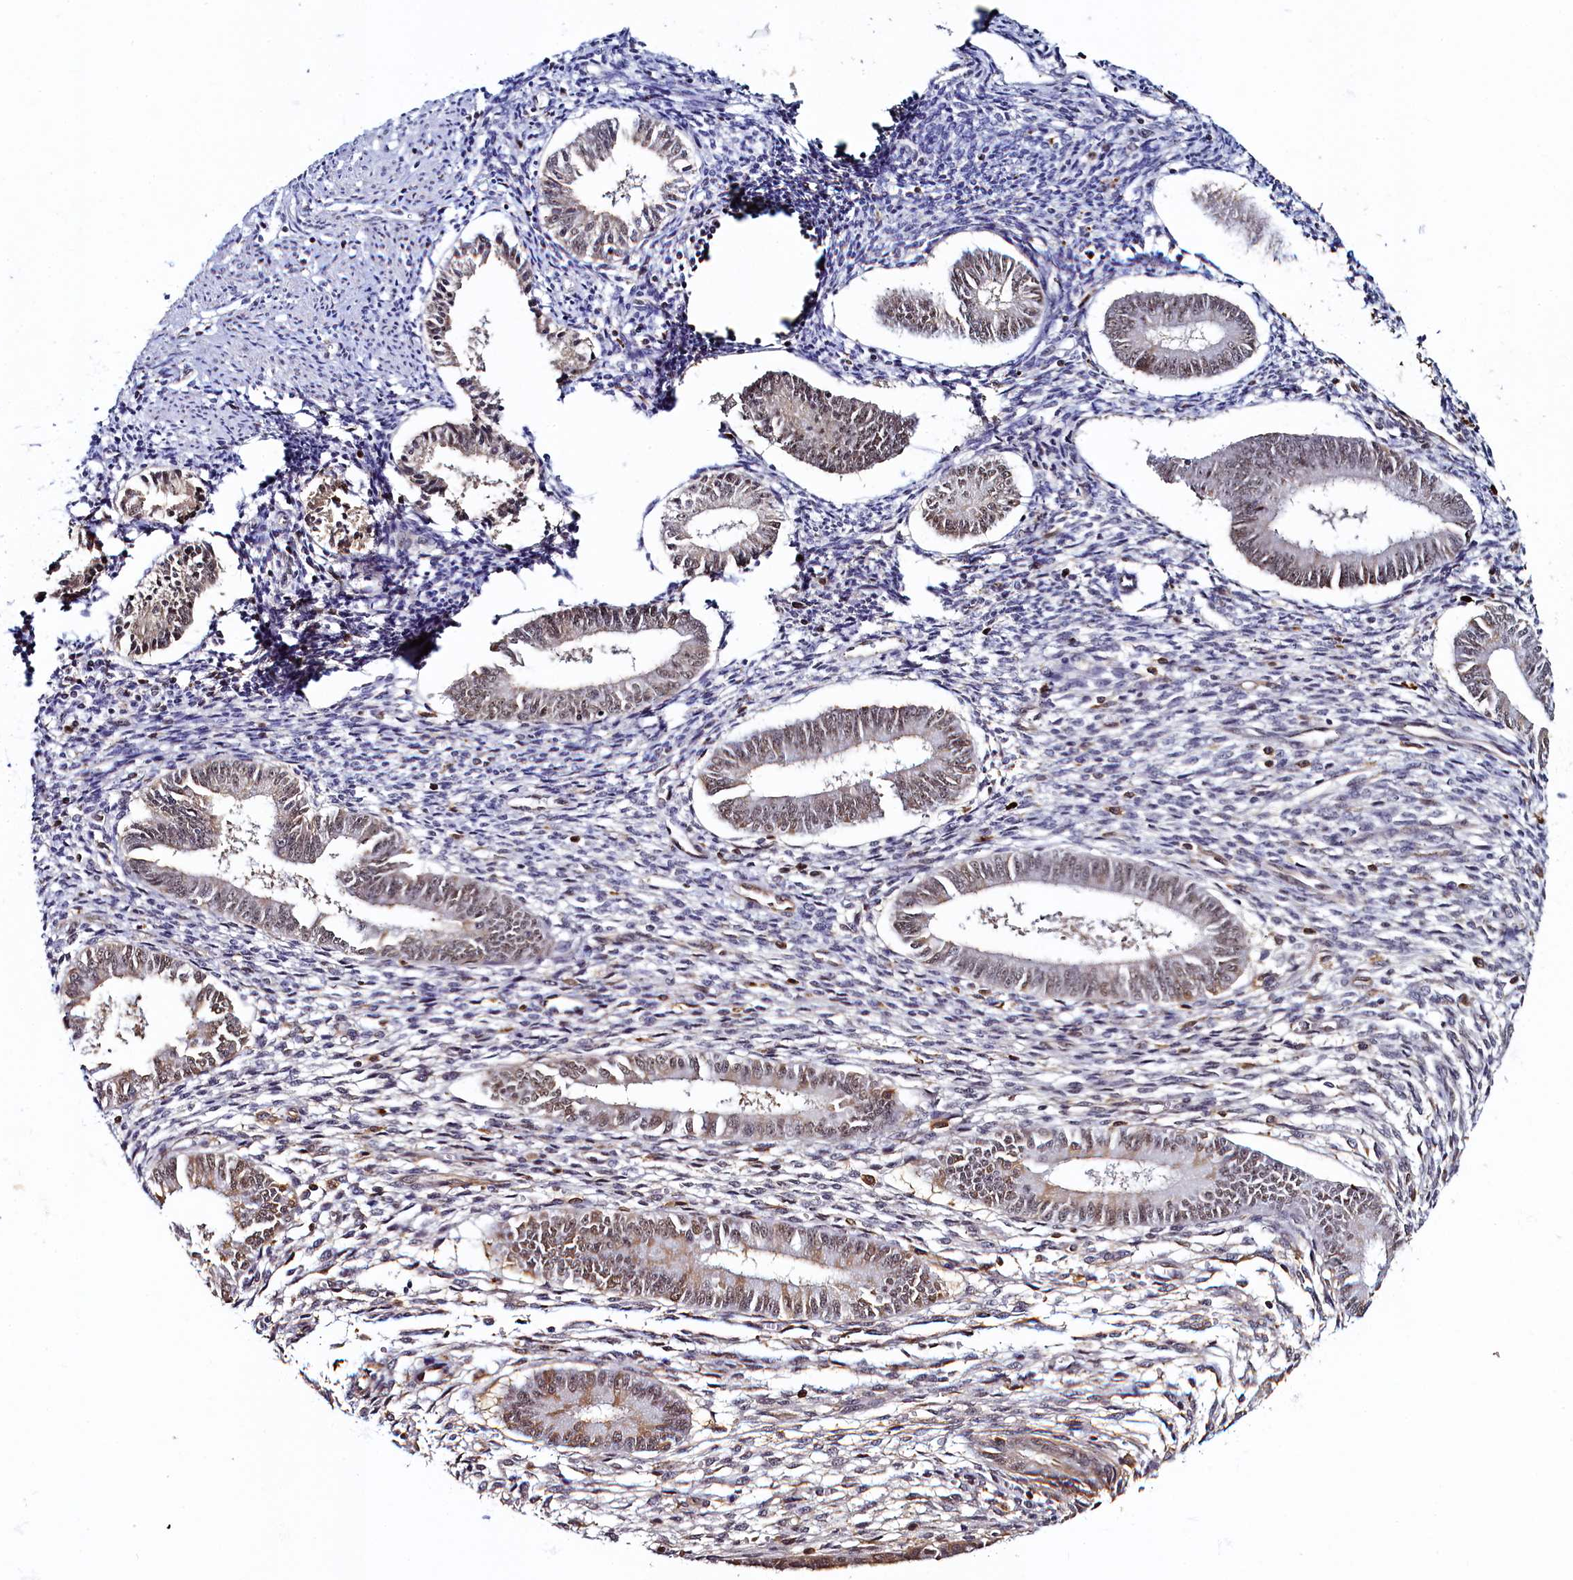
{"staining": {"intensity": "negative", "quantity": "none", "location": "none"}, "tissue": "endometrium", "cell_type": "Cells in endometrial stroma", "image_type": "normal", "snomed": [{"axis": "morphology", "description": "Normal tissue, NOS"}, {"axis": "topography", "description": "Uterus"}, {"axis": "topography", "description": "Endometrium"}], "caption": "DAB immunohistochemical staining of benign human endometrium exhibits no significant expression in cells in endometrial stroma.", "gene": "INTS14", "patient": {"sex": "female", "age": 48}}